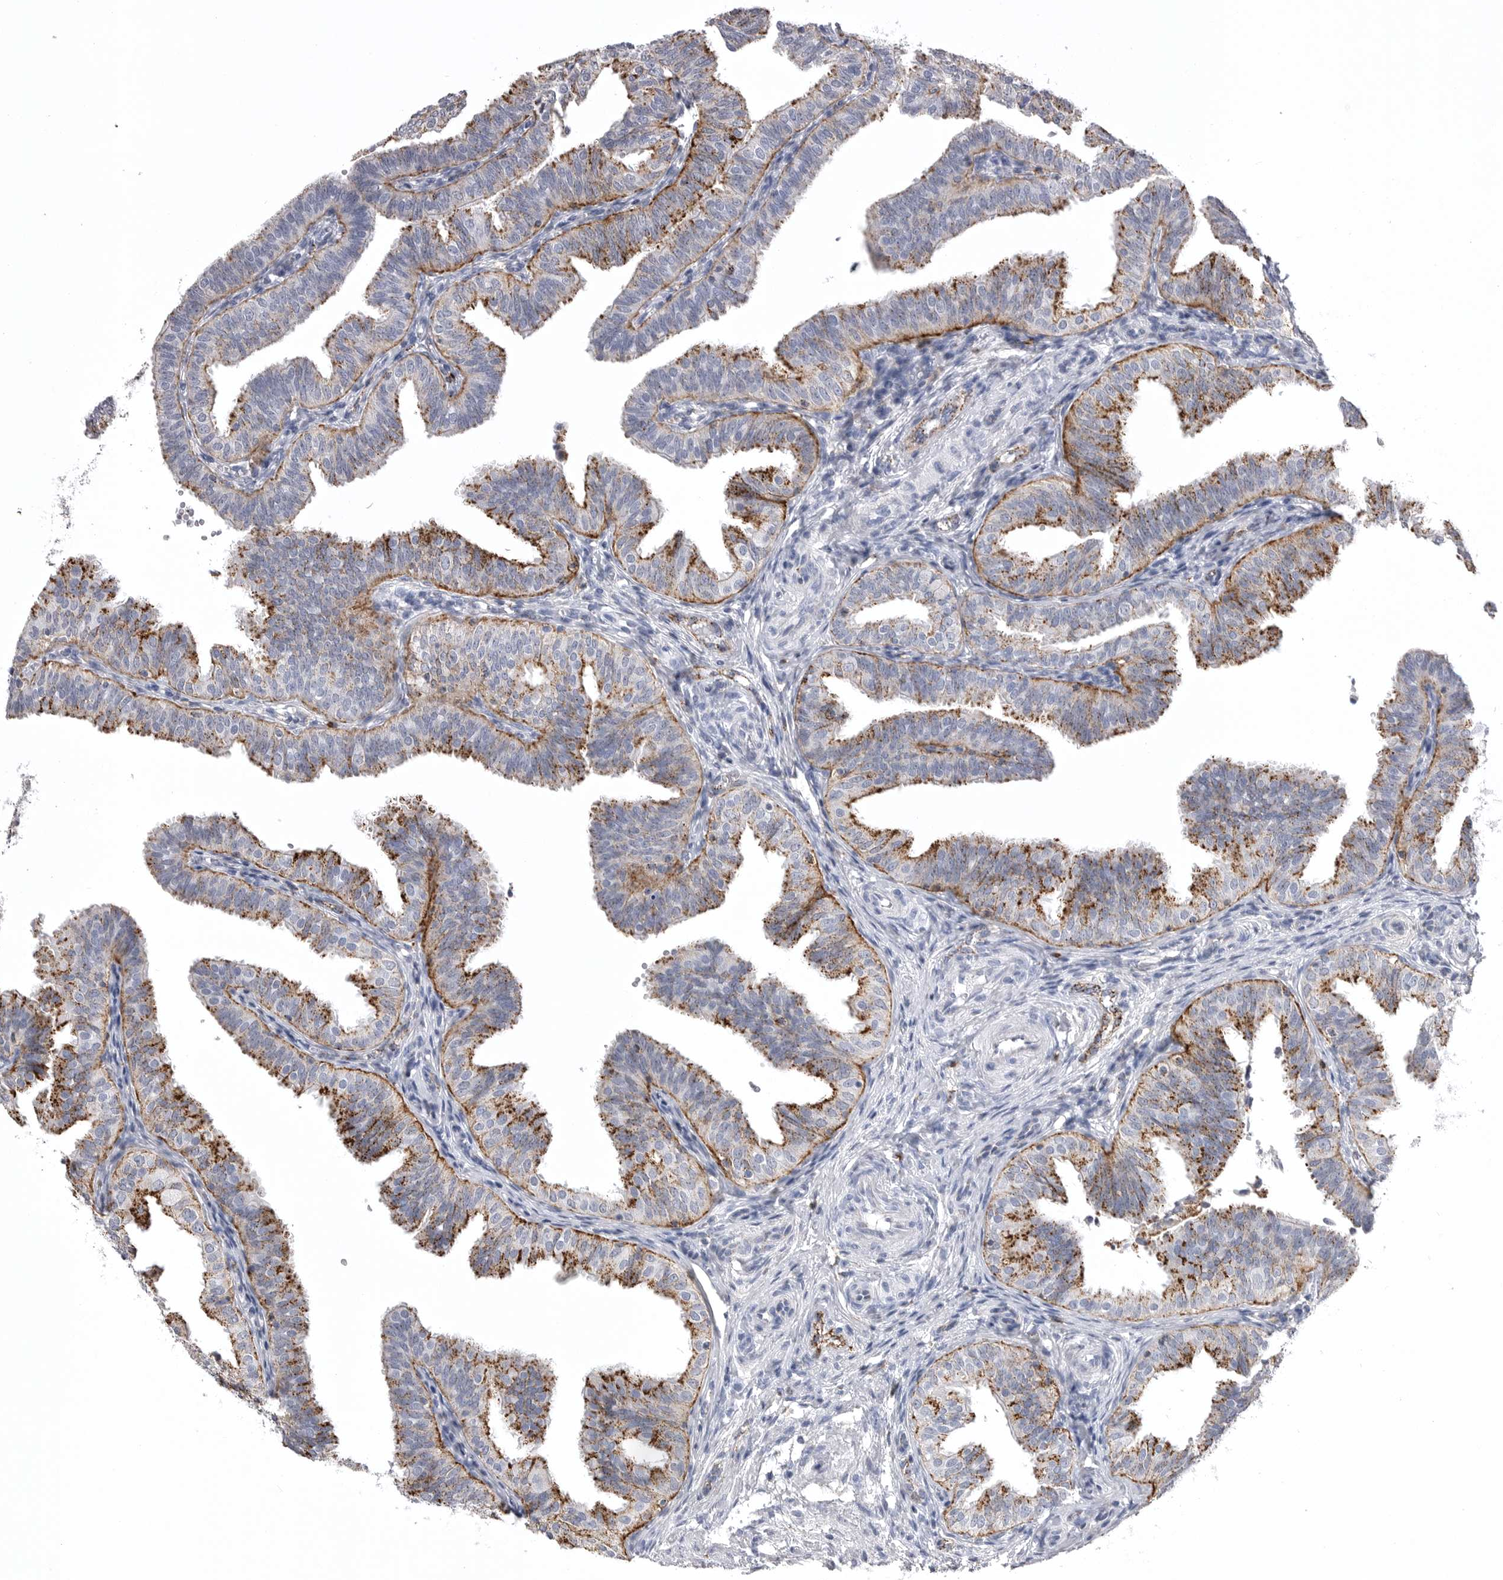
{"staining": {"intensity": "moderate", "quantity": "25%-75%", "location": "cytoplasmic/membranous"}, "tissue": "fallopian tube", "cell_type": "Glandular cells", "image_type": "normal", "snomed": [{"axis": "morphology", "description": "Normal tissue, NOS"}, {"axis": "topography", "description": "Fallopian tube"}], "caption": "Immunohistochemical staining of unremarkable fallopian tube reveals moderate cytoplasmic/membranous protein positivity in about 25%-75% of glandular cells.", "gene": "PSPN", "patient": {"sex": "female", "age": 35}}